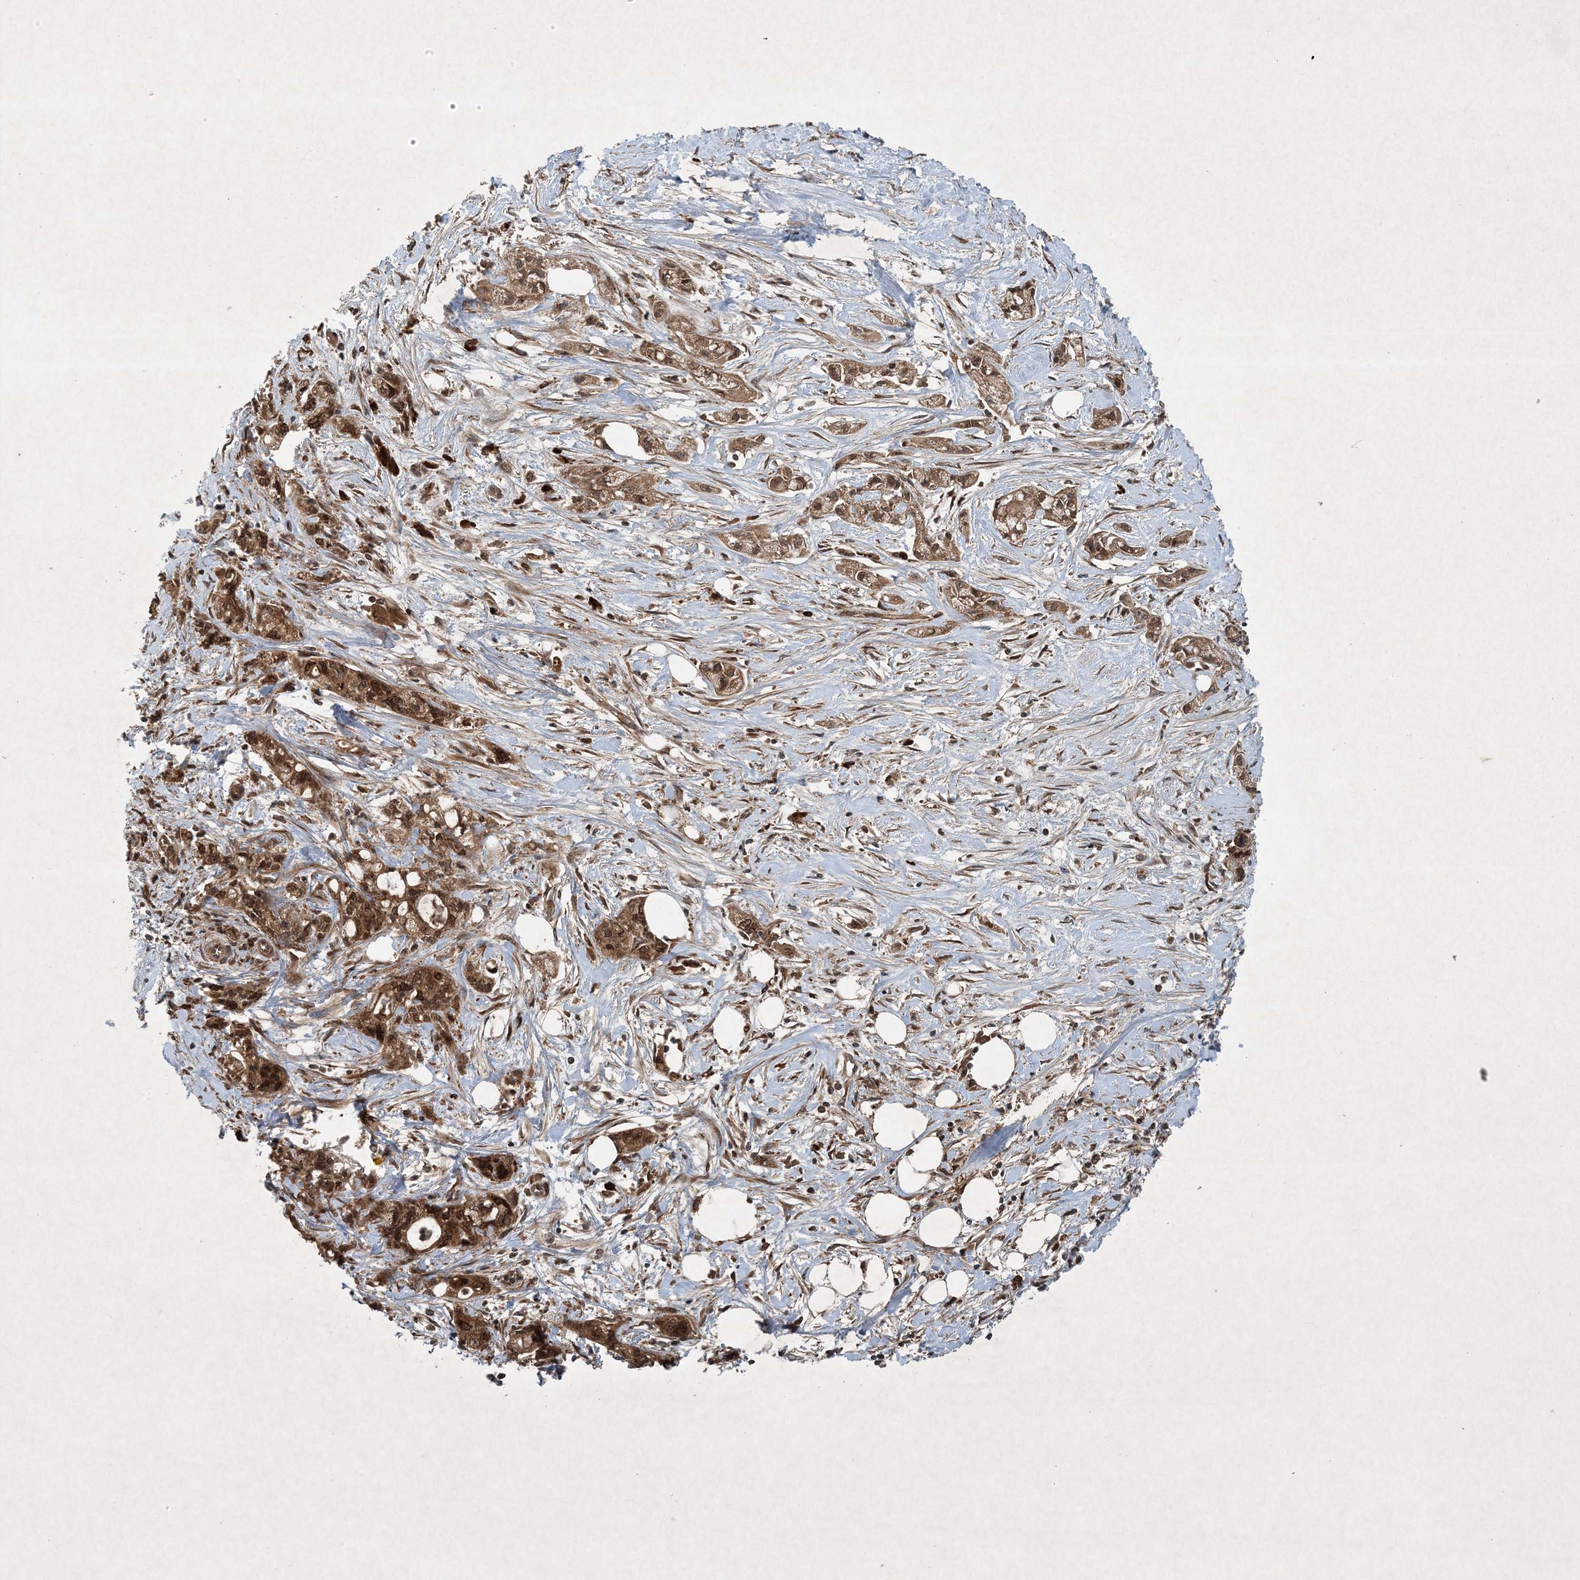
{"staining": {"intensity": "strong", "quantity": ">75%", "location": "cytoplasmic/membranous,nuclear"}, "tissue": "pancreatic cancer", "cell_type": "Tumor cells", "image_type": "cancer", "snomed": [{"axis": "morphology", "description": "Adenocarcinoma, NOS"}, {"axis": "topography", "description": "Pancreas"}], "caption": "A photomicrograph showing strong cytoplasmic/membranous and nuclear expression in approximately >75% of tumor cells in pancreatic cancer (adenocarcinoma), as visualized by brown immunohistochemical staining.", "gene": "GNG5", "patient": {"sex": "male", "age": 70}}